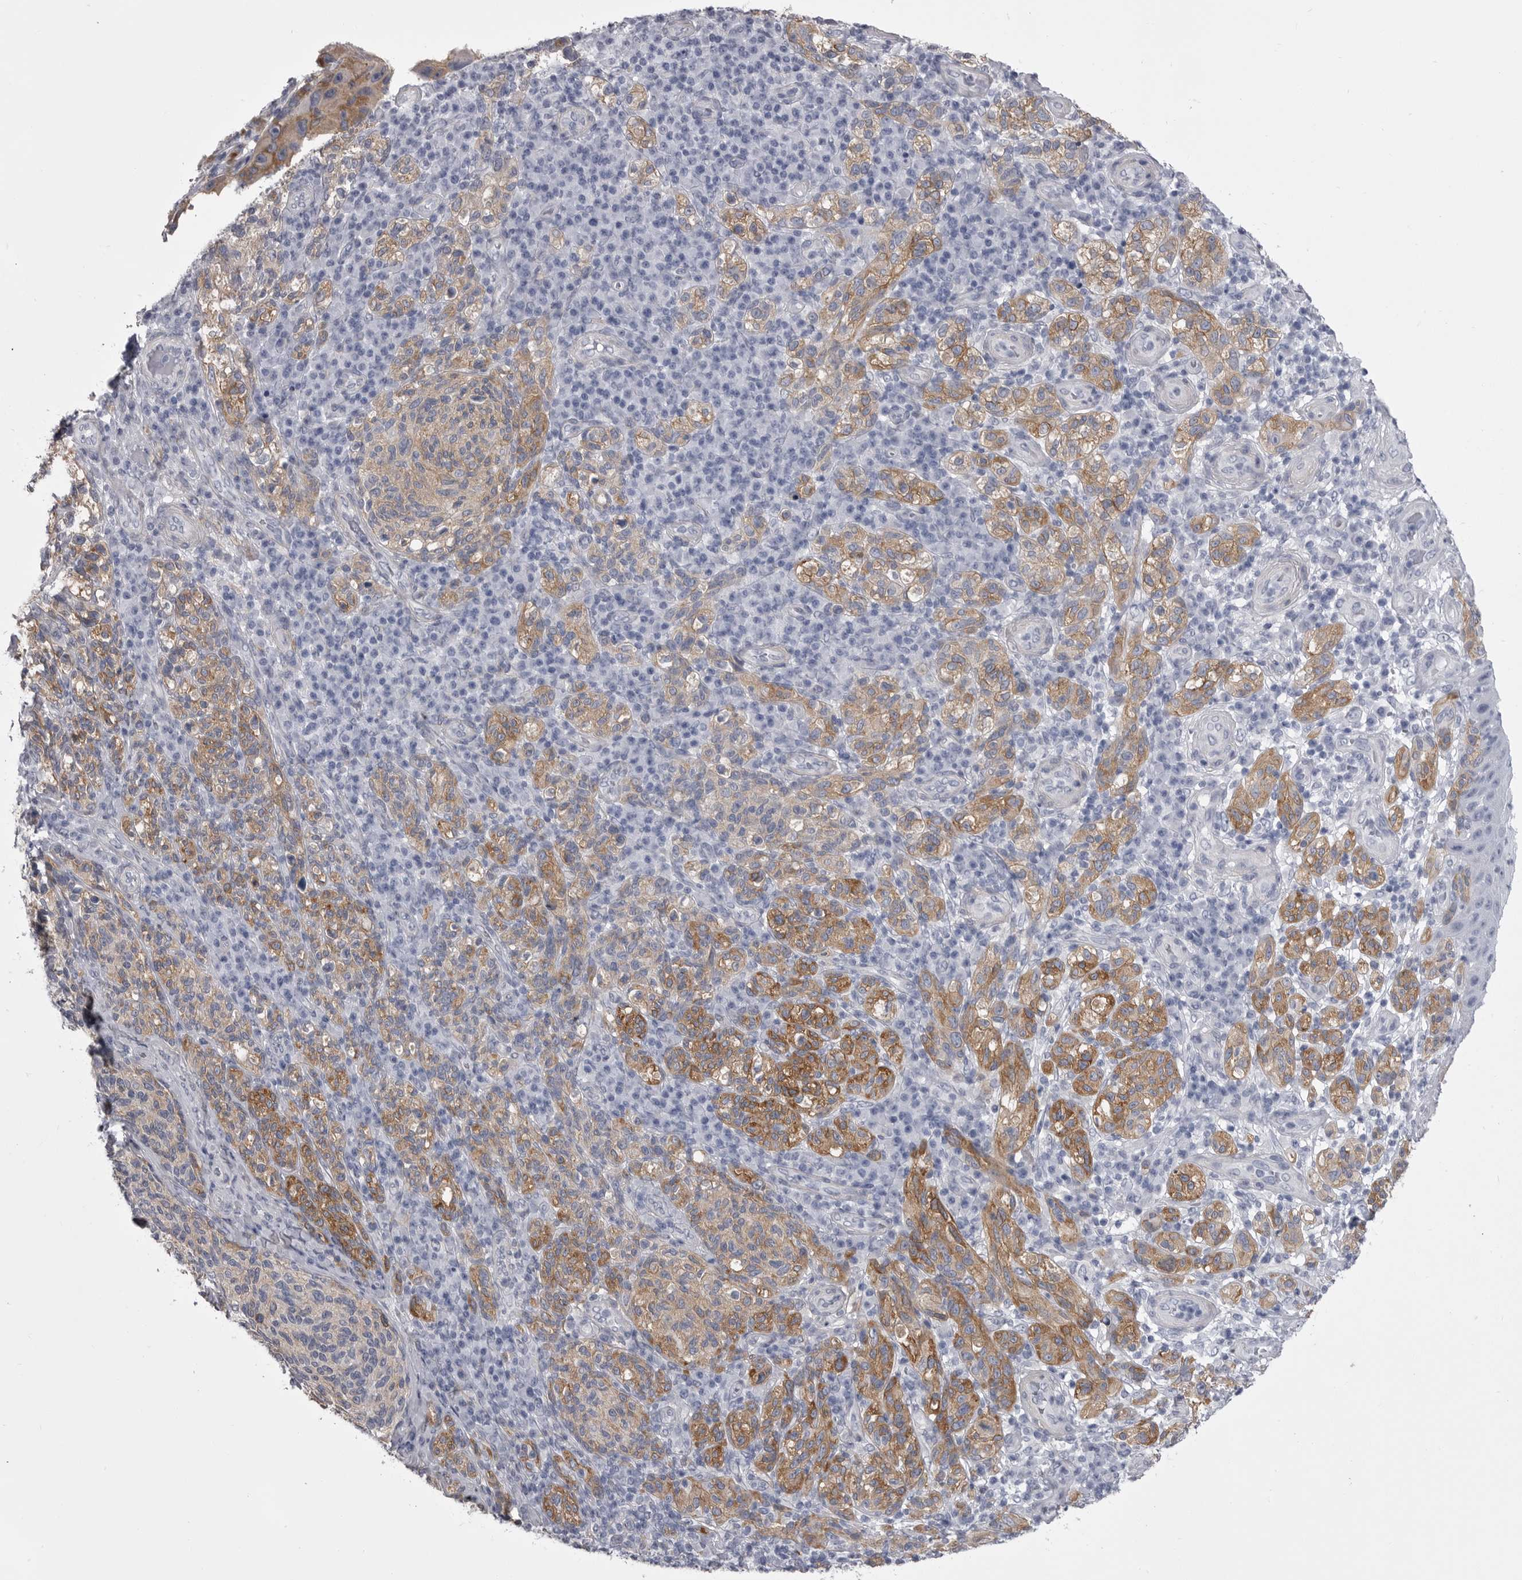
{"staining": {"intensity": "moderate", "quantity": "25%-75%", "location": "cytoplasmic/membranous"}, "tissue": "melanoma", "cell_type": "Tumor cells", "image_type": "cancer", "snomed": [{"axis": "morphology", "description": "Malignant melanoma, NOS"}, {"axis": "topography", "description": "Skin"}], "caption": "Melanoma tissue demonstrates moderate cytoplasmic/membranous staining in approximately 25%-75% of tumor cells, visualized by immunohistochemistry.", "gene": "ANK2", "patient": {"sex": "female", "age": 73}}